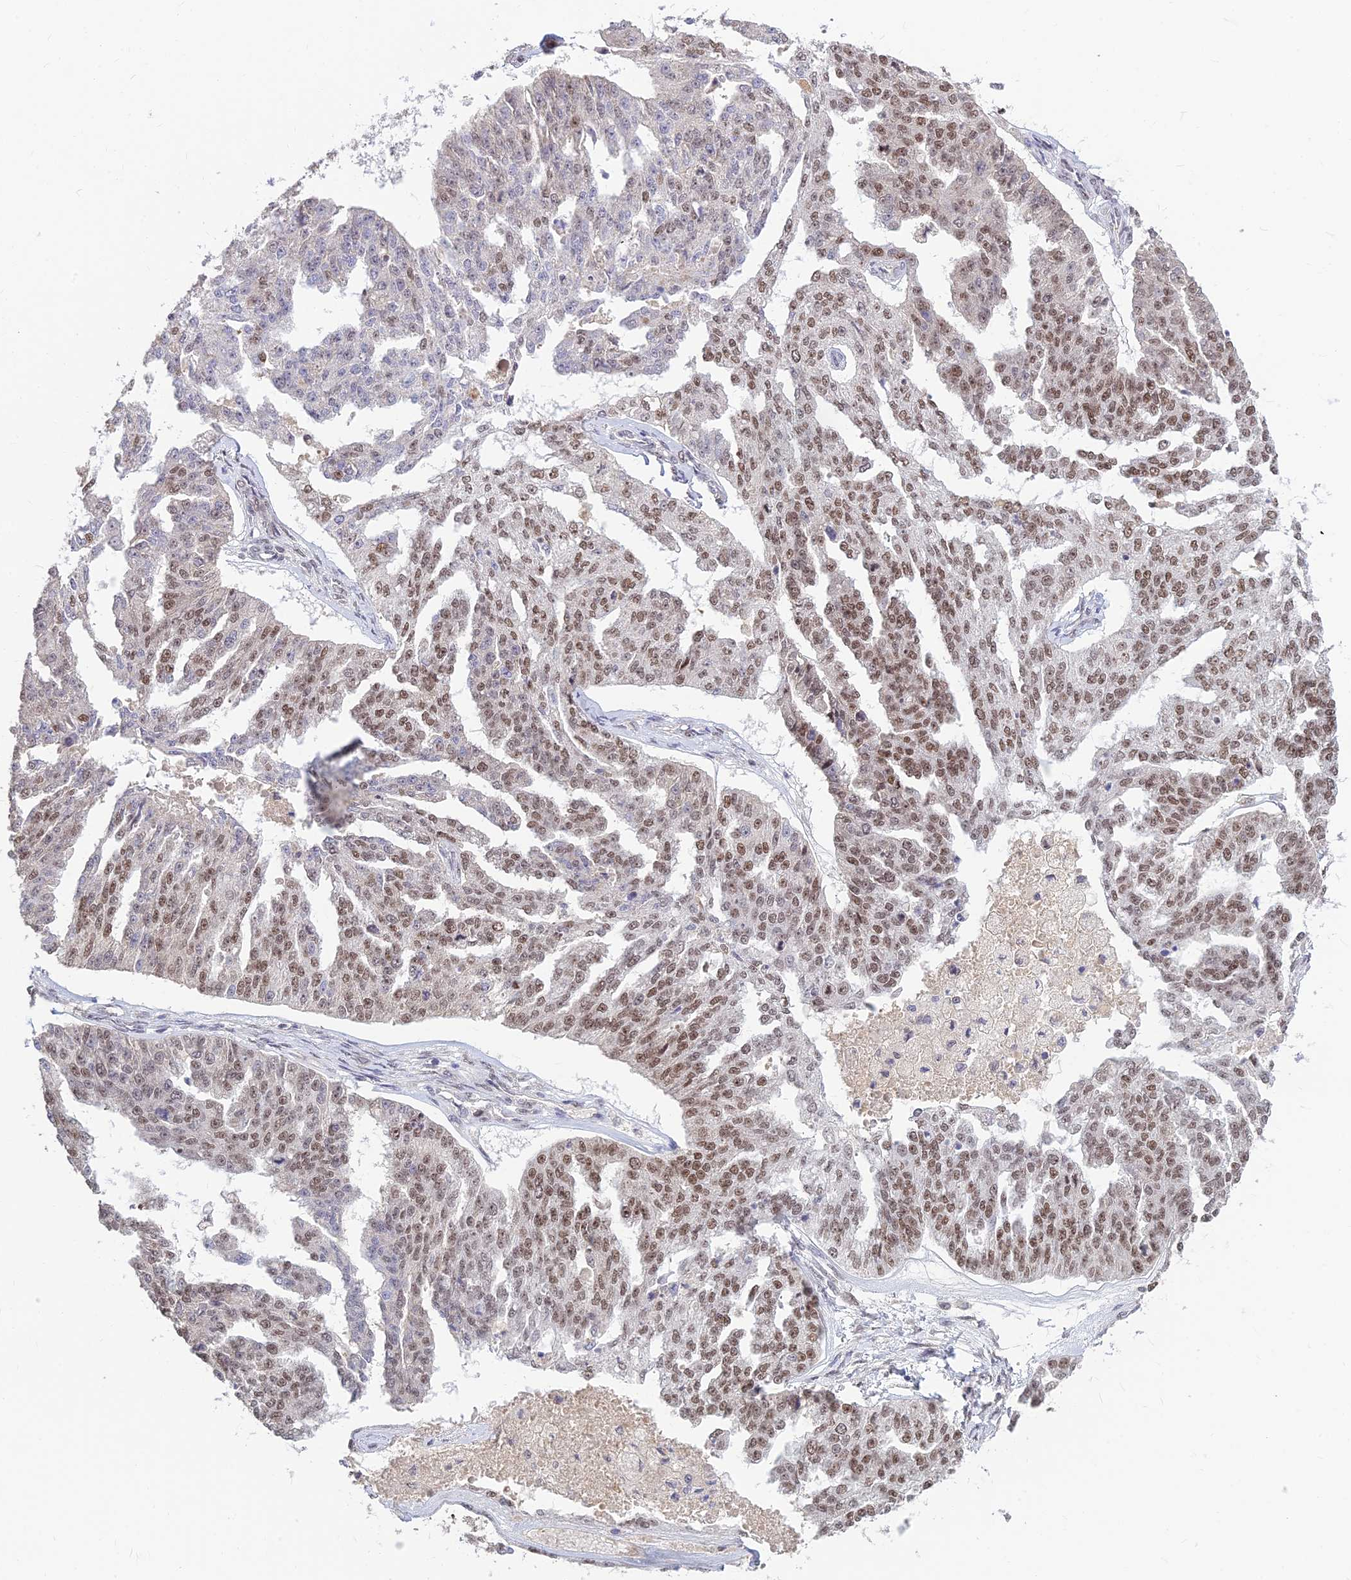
{"staining": {"intensity": "moderate", "quantity": ">75%", "location": "nuclear"}, "tissue": "ovarian cancer", "cell_type": "Tumor cells", "image_type": "cancer", "snomed": [{"axis": "morphology", "description": "Cystadenocarcinoma, serous, NOS"}, {"axis": "topography", "description": "Ovary"}], "caption": "A brown stain highlights moderate nuclear positivity of a protein in serous cystadenocarcinoma (ovarian) tumor cells.", "gene": "POLR1G", "patient": {"sex": "female", "age": 58}}